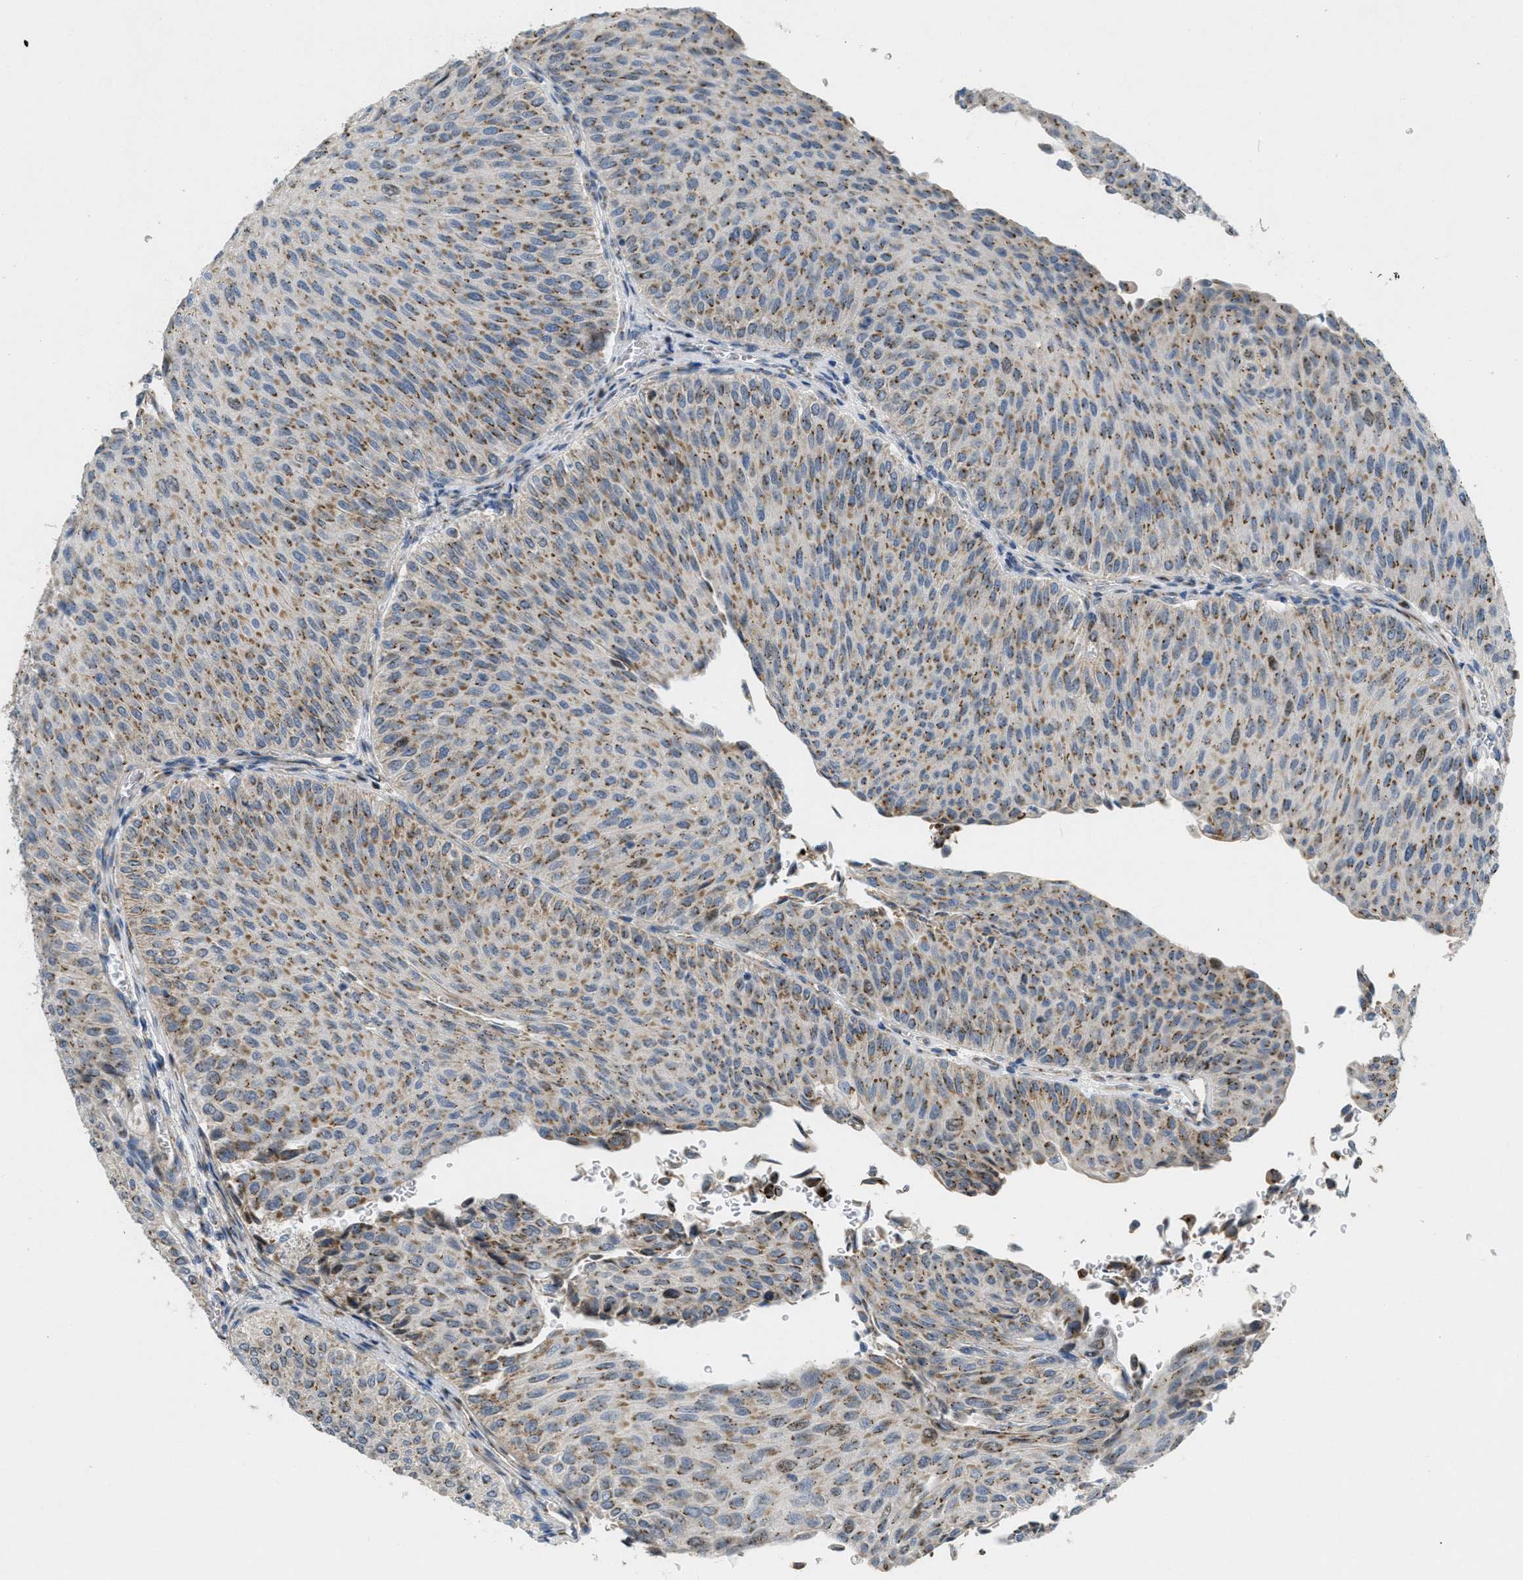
{"staining": {"intensity": "moderate", "quantity": ">75%", "location": "cytoplasmic/membranous"}, "tissue": "urothelial cancer", "cell_type": "Tumor cells", "image_type": "cancer", "snomed": [{"axis": "morphology", "description": "Urothelial carcinoma, Low grade"}, {"axis": "topography", "description": "Urinary bladder"}], "caption": "Urothelial cancer stained with immunohistochemistry (IHC) exhibits moderate cytoplasmic/membranous positivity in about >75% of tumor cells.", "gene": "ZFPL1", "patient": {"sex": "male", "age": 78}}